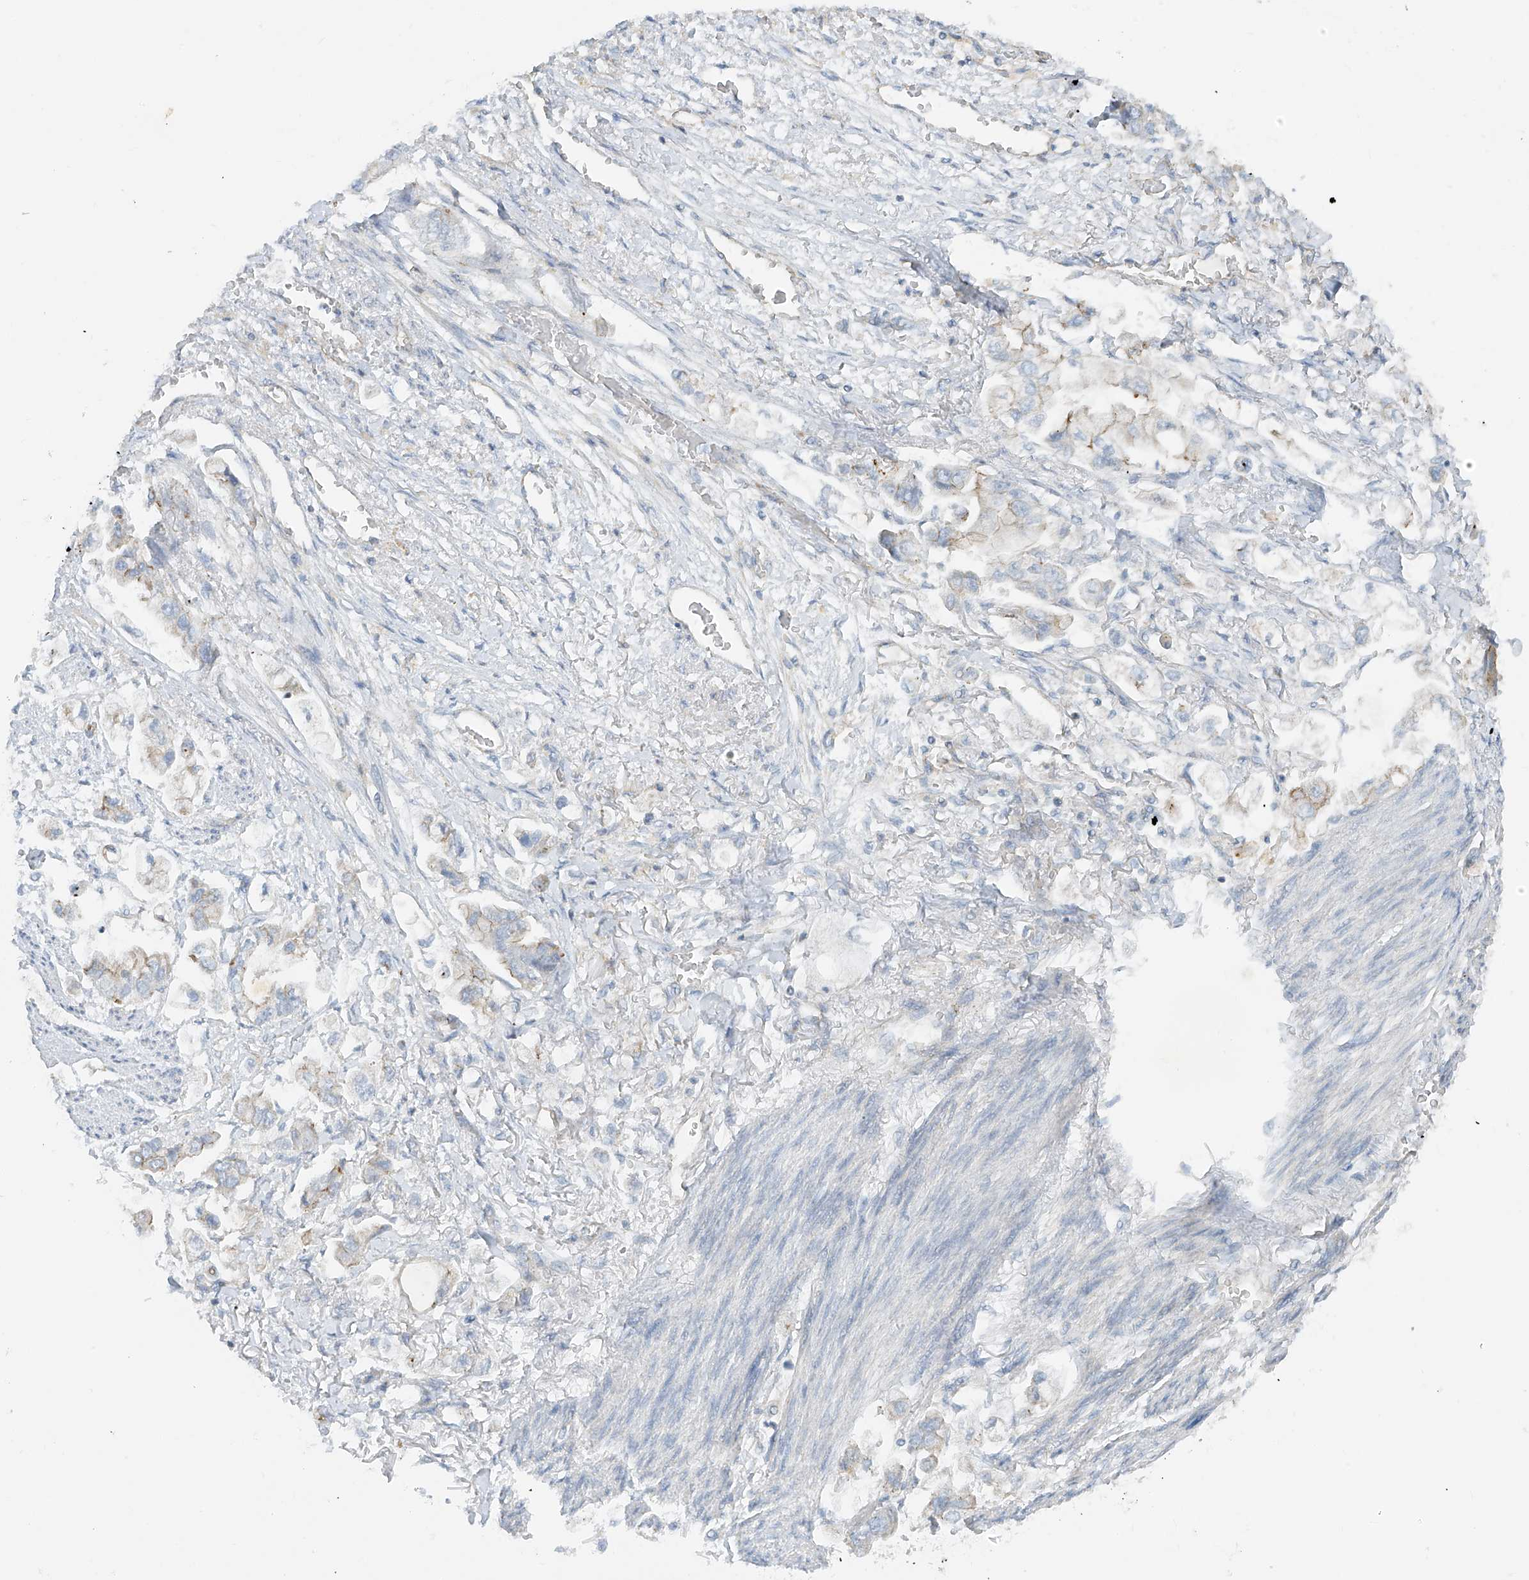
{"staining": {"intensity": "weak", "quantity": "25%-75%", "location": "cytoplasmic/membranous"}, "tissue": "stomach cancer", "cell_type": "Tumor cells", "image_type": "cancer", "snomed": [{"axis": "morphology", "description": "Adenocarcinoma, NOS"}, {"axis": "topography", "description": "Stomach"}], "caption": "Tumor cells exhibit weak cytoplasmic/membranous expression in approximately 25%-75% of cells in stomach cancer. The staining is performed using DAB brown chromogen to label protein expression. The nuclei are counter-stained blue using hematoxylin.", "gene": "VAMP5", "patient": {"sex": "male", "age": 62}}